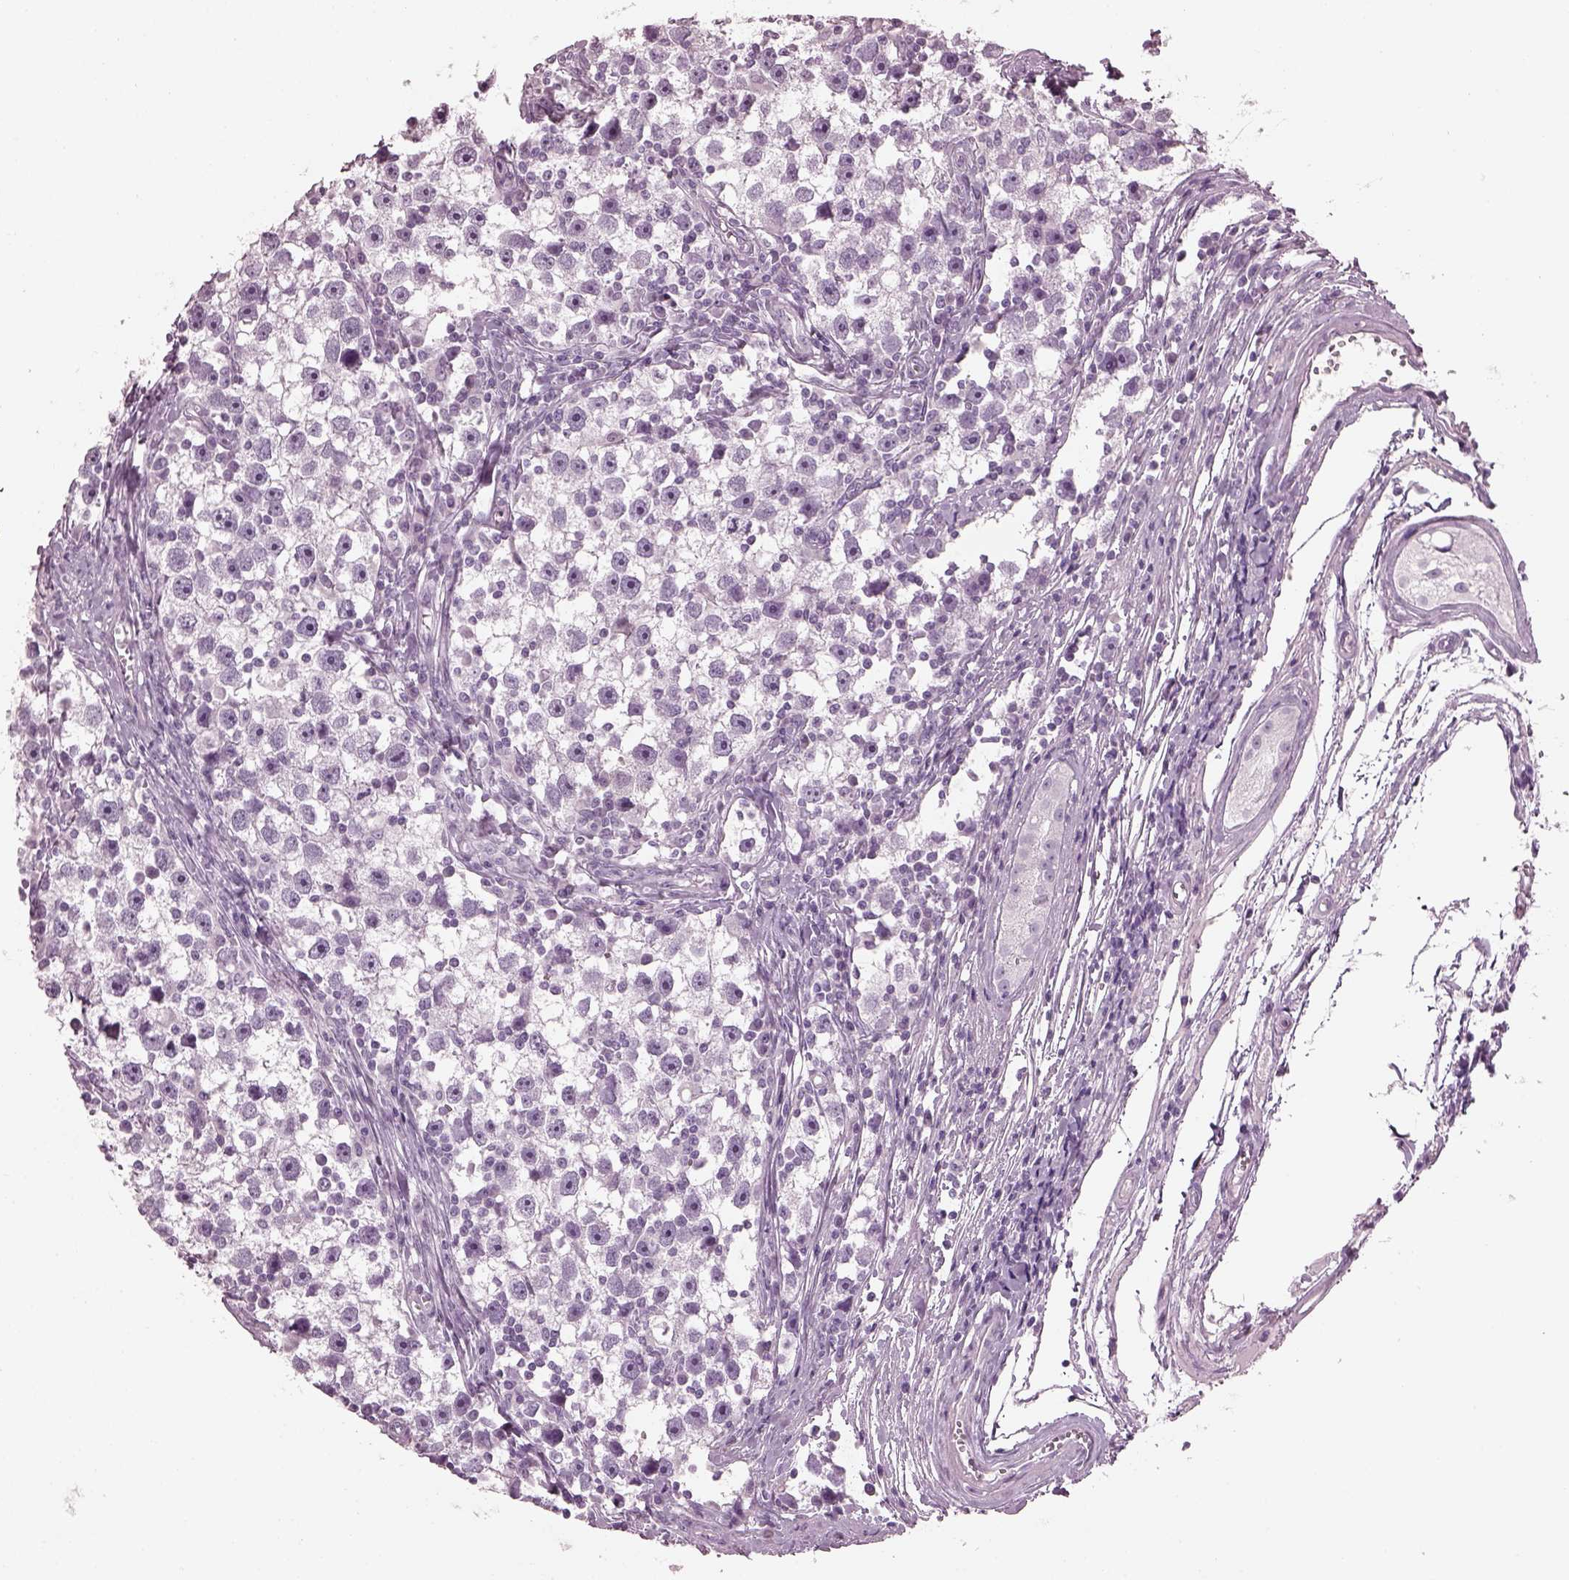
{"staining": {"intensity": "negative", "quantity": "none", "location": "none"}, "tissue": "testis cancer", "cell_type": "Tumor cells", "image_type": "cancer", "snomed": [{"axis": "morphology", "description": "Seminoma, NOS"}, {"axis": "topography", "description": "Testis"}], "caption": "An image of testis cancer (seminoma) stained for a protein shows no brown staining in tumor cells. (Immunohistochemistry, brightfield microscopy, high magnification).", "gene": "PDC", "patient": {"sex": "male", "age": 30}}